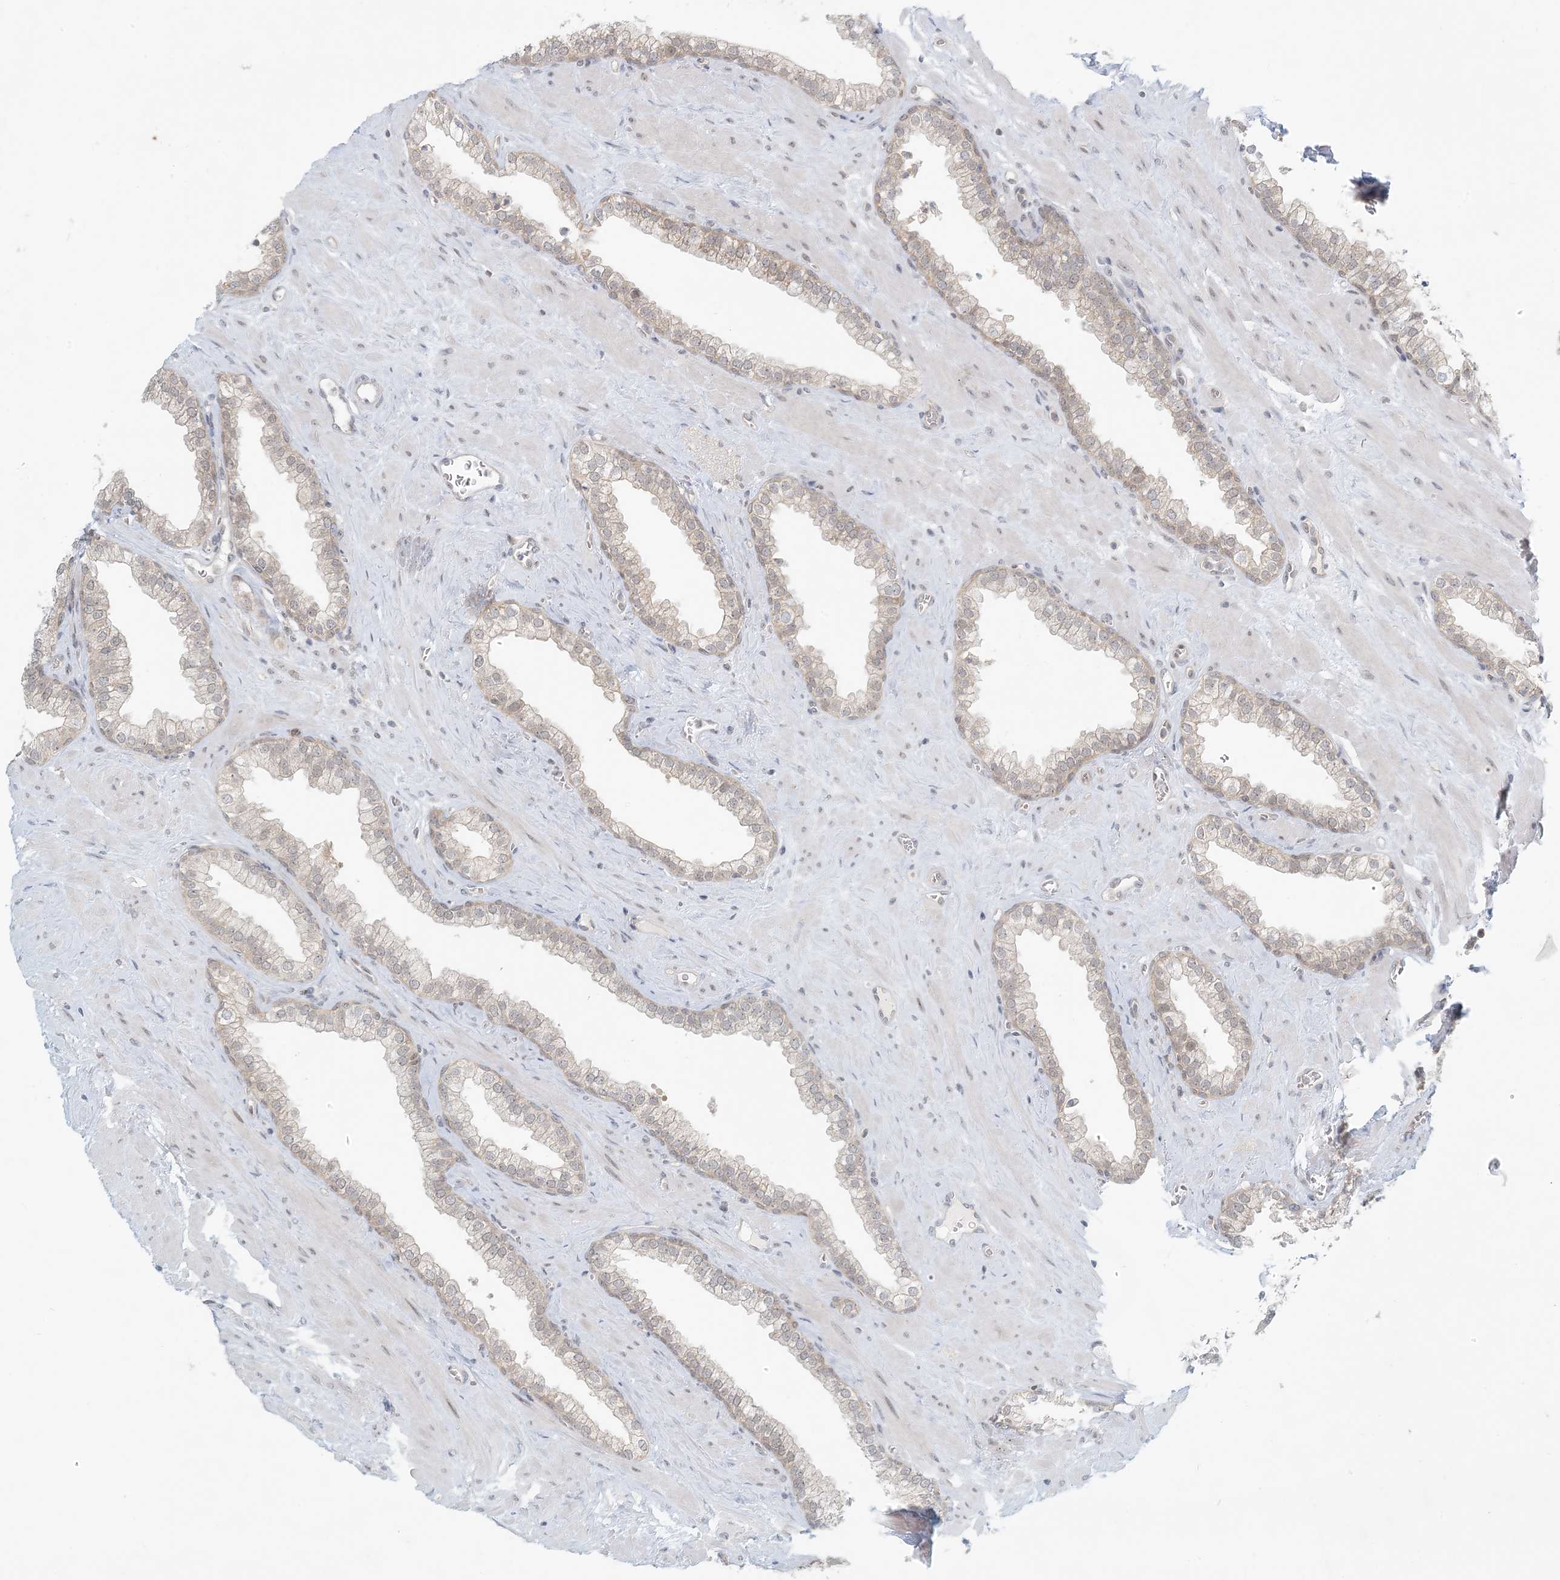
{"staining": {"intensity": "weak", "quantity": "25%-75%", "location": "nuclear"}, "tissue": "prostate", "cell_type": "Glandular cells", "image_type": "normal", "snomed": [{"axis": "morphology", "description": "Normal tissue, NOS"}, {"axis": "morphology", "description": "Urothelial carcinoma, Low grade"}, {"axis": "topography", "description": "Urinary bladder"}, {"axis": "topography", "description": "Prostate"}], "caption": "High-power microscopy captured an immunohistochemistry micrograph of benign prostate, revealing weak nuclear expression in approximately 25%-75% of glandular cells.", "gene": "OBI1", "patient": {"sex": "male", "age": 60}}